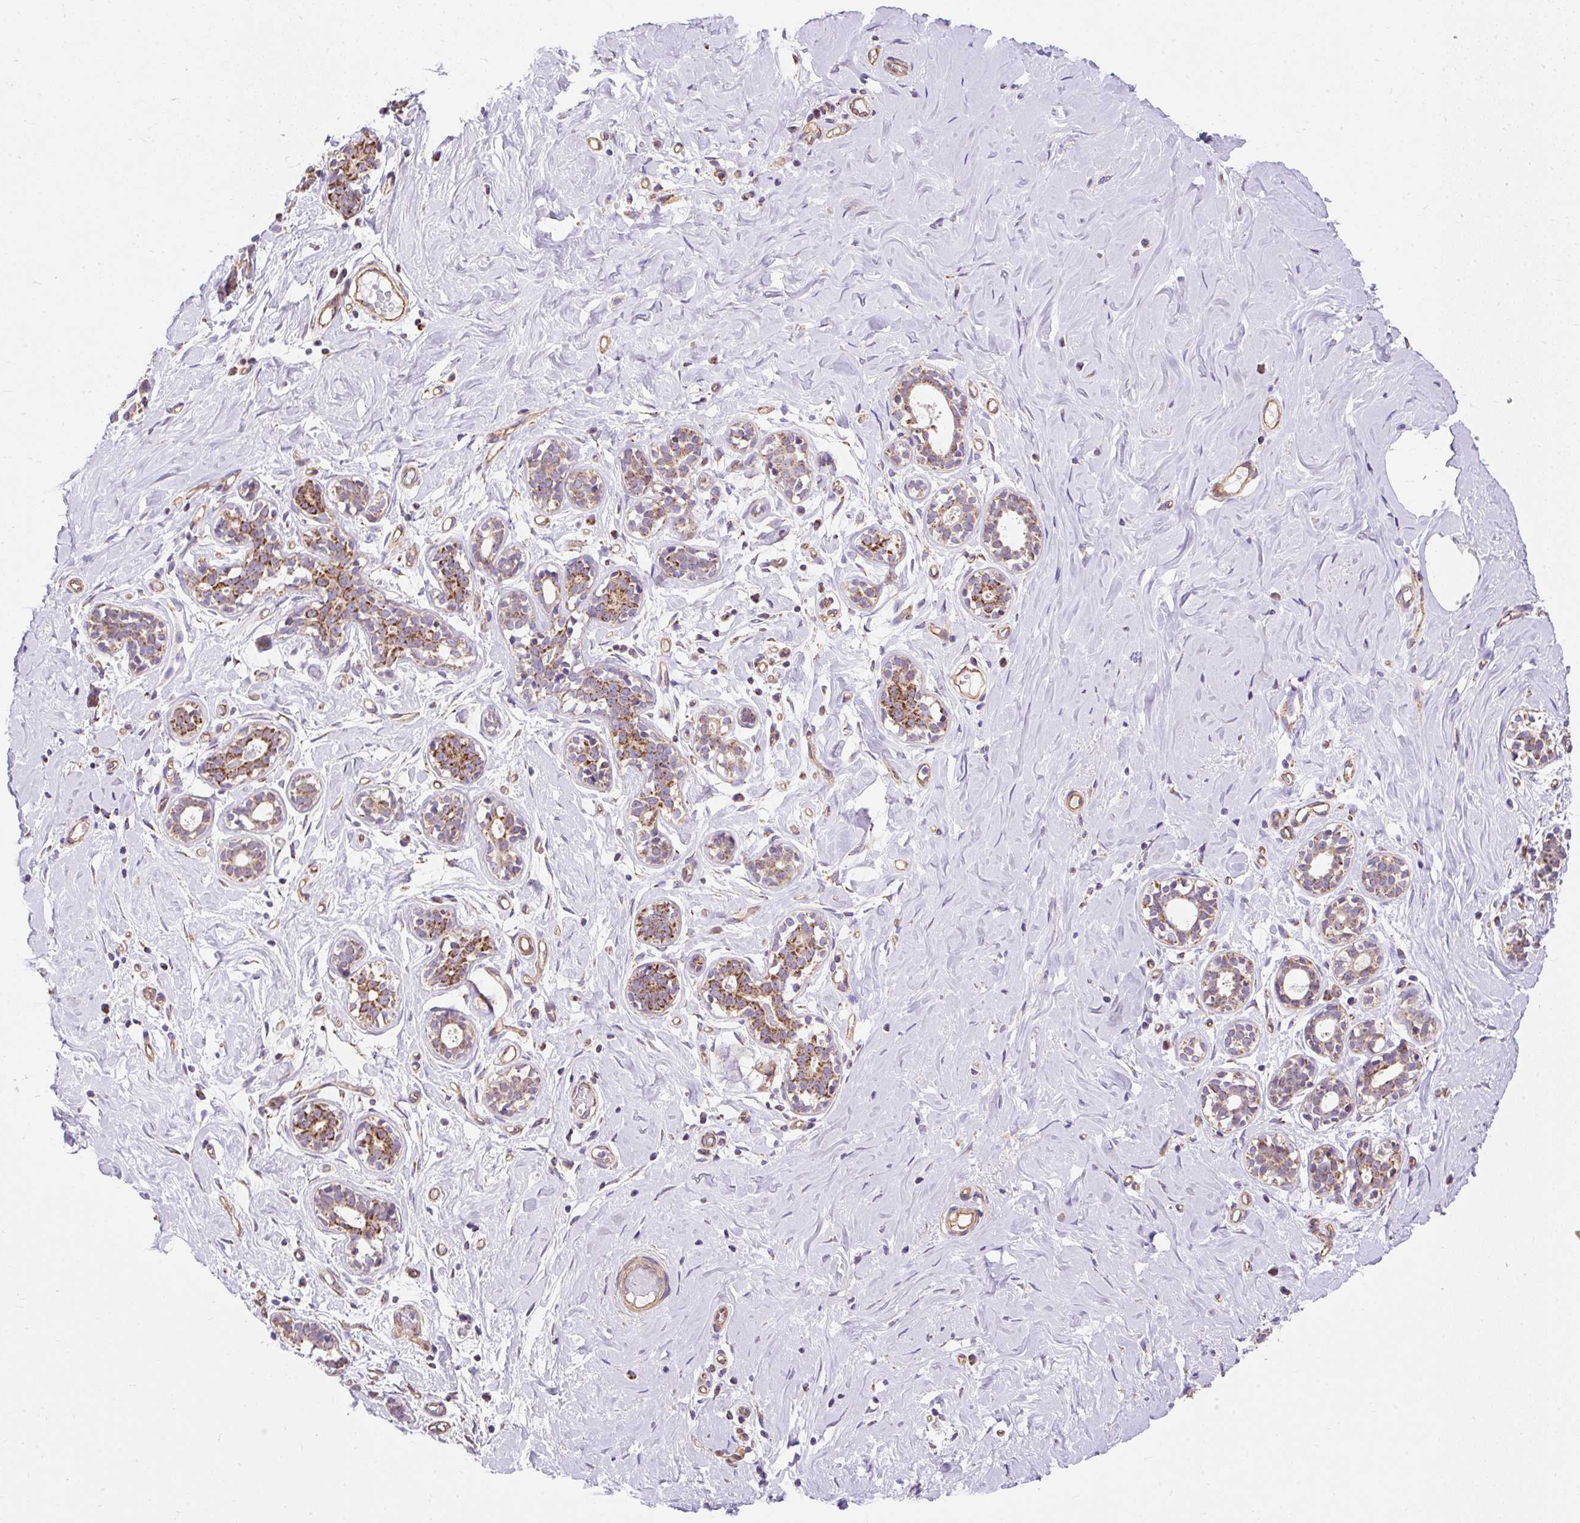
{"staining": {"intensity": "negative", "quantity": "none", "location": "none"}, "tissue": "breast", "cell_type": "Adipocytes", "image_type": "normal", "snomed": [{"axis": "morphology", "description": "Normal tissue, NOS"}, {"axis": "topography", "description": "Breast"}], "caption": "Protein analysis of normal breast shows no significant staining in adipocytes.", "gene": "CEP290", "patient": {"sex": "female", "age": 27}}